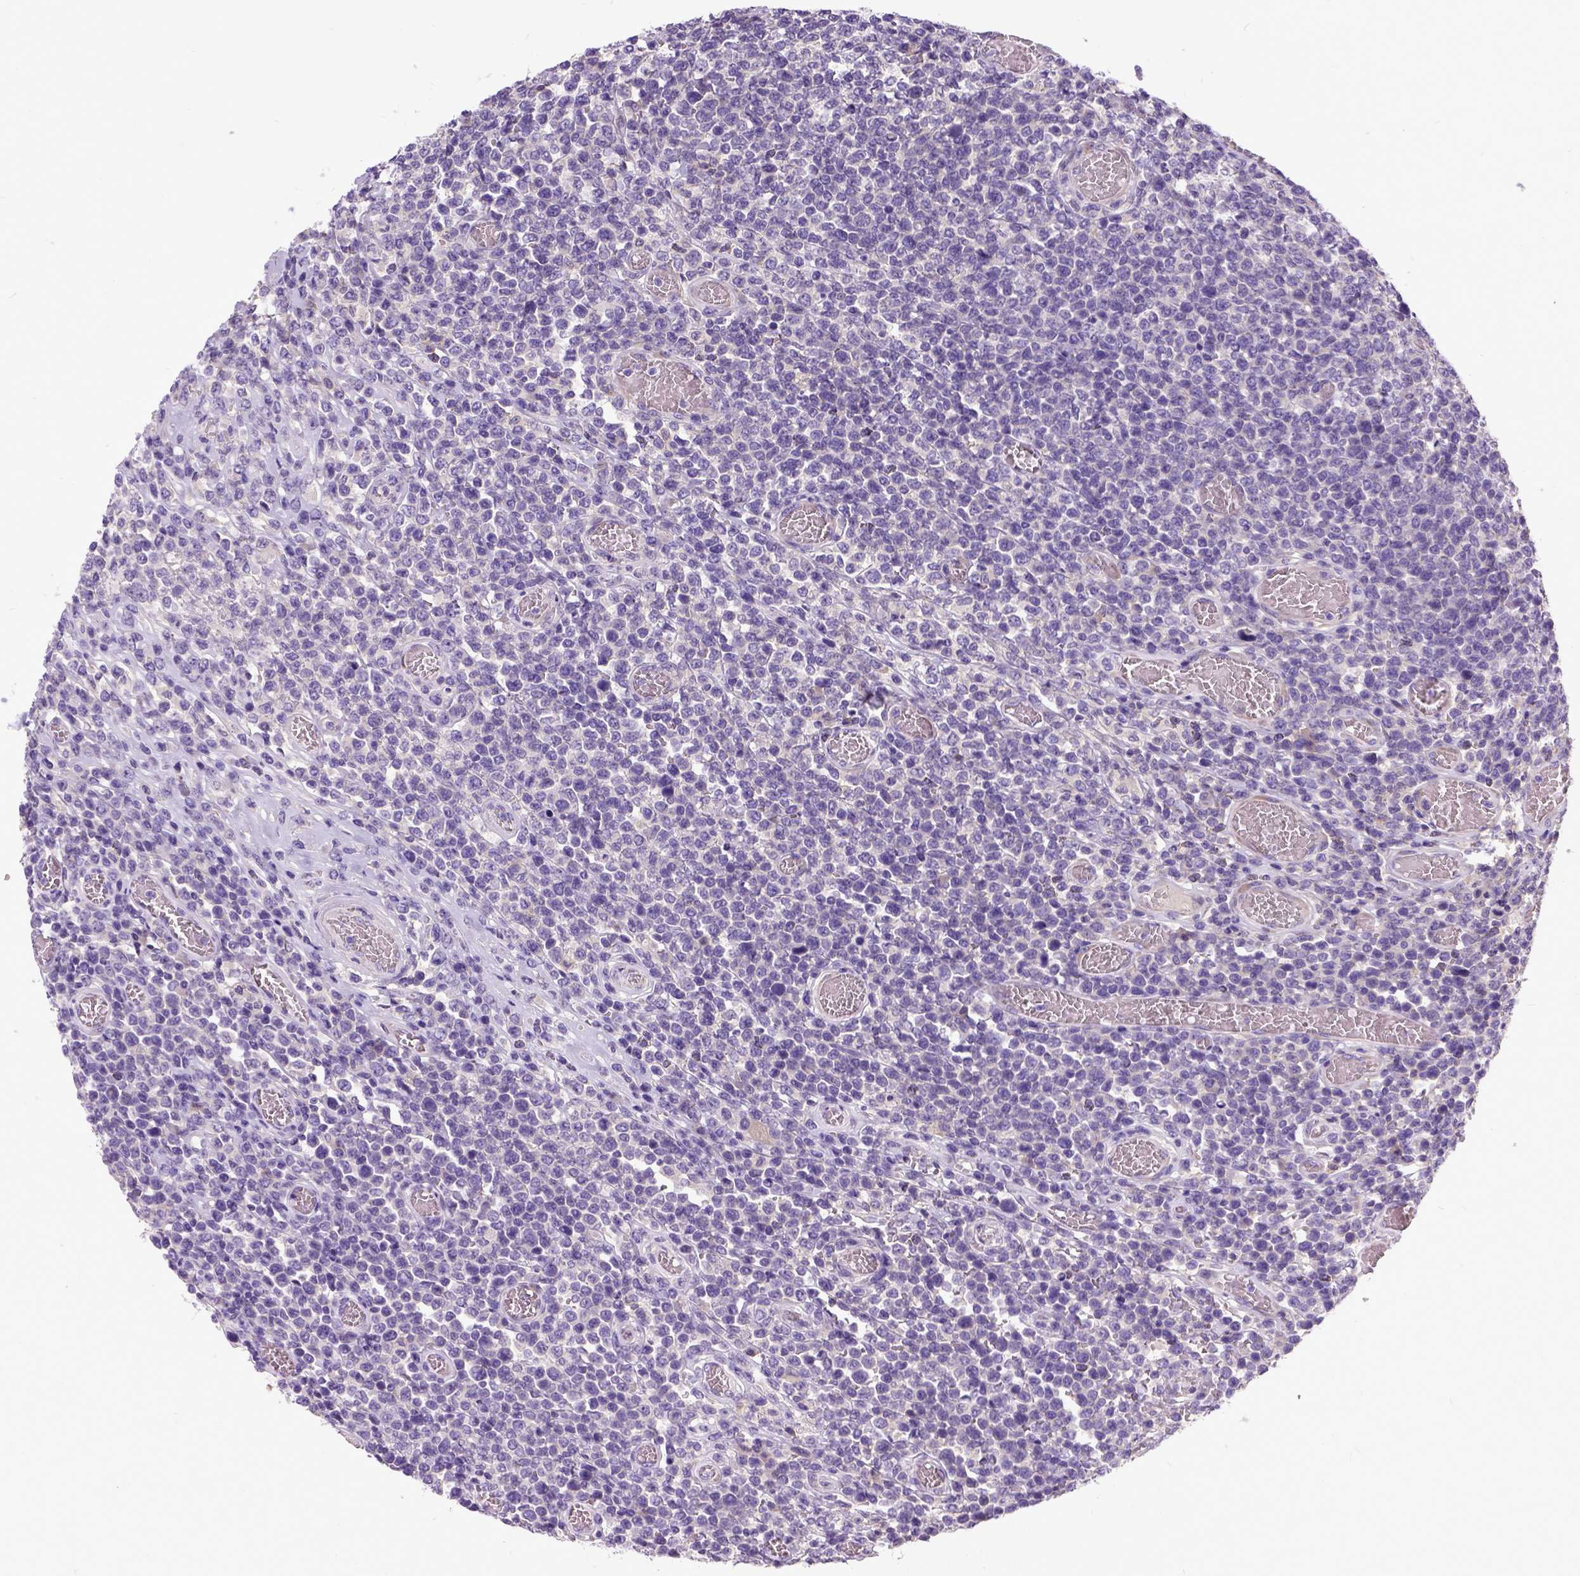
{"staining": {"intensity": "negative", "quantity": "none", "location": "none"}, "tissue": "lymphoma", "cell_type": "Tumor cells", "image_type": "cancer", "snomed": [{"axis": "morphology", "description": "Malignant lymphoma, non-Hodgkin's type, High grade"}, {"axis": "topography", "description": "Soft tissue"}], "caption": "High-grade malignant lymphoma, non-Hodgkin's type stained for a protein using IHC exhibits no expression tumor cells.", "gene": "NEK5", "patient": {"sex": "female", "age": 56}}